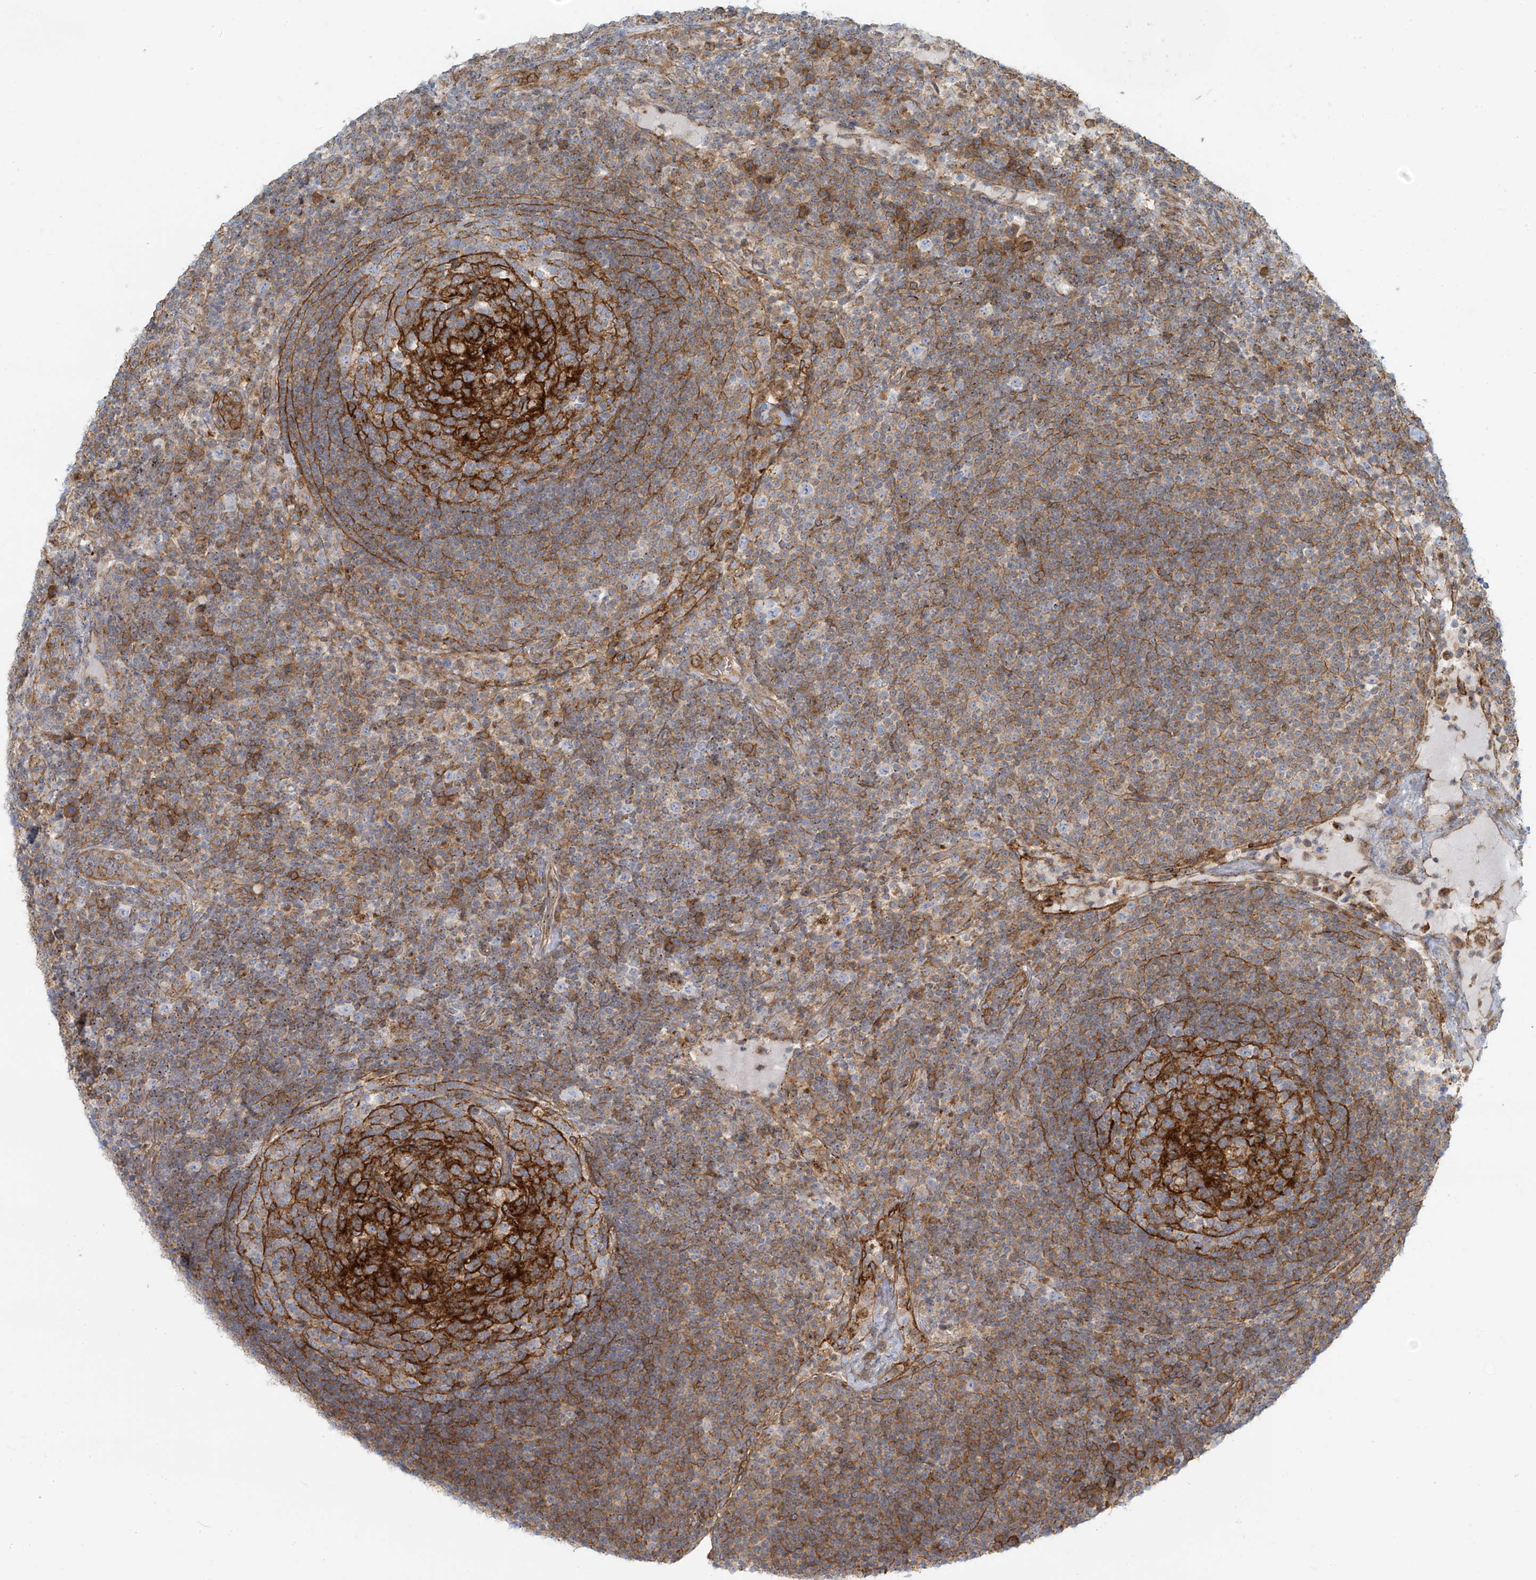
{"staining": {"intensity": "moderate", "quantity": "<25%", "location": "cytoplasmic/membranous"}, "tissue": "lymph node", "cell_type": "Germinal center cells", "image_type": "normal", "snomed": [{"axis": "morphology", "description": "Normal tissue, NOS"}, {"axis": "topography", "description": "Lymph node"}], "caption": "Human lymph node stained for a protein (brown) displays moderate cytoplasmic/membranous positive staining in about <25% of germinal center cells.", "gene": "LZTS3", "patient": {"sex": "female", "age": 53}}